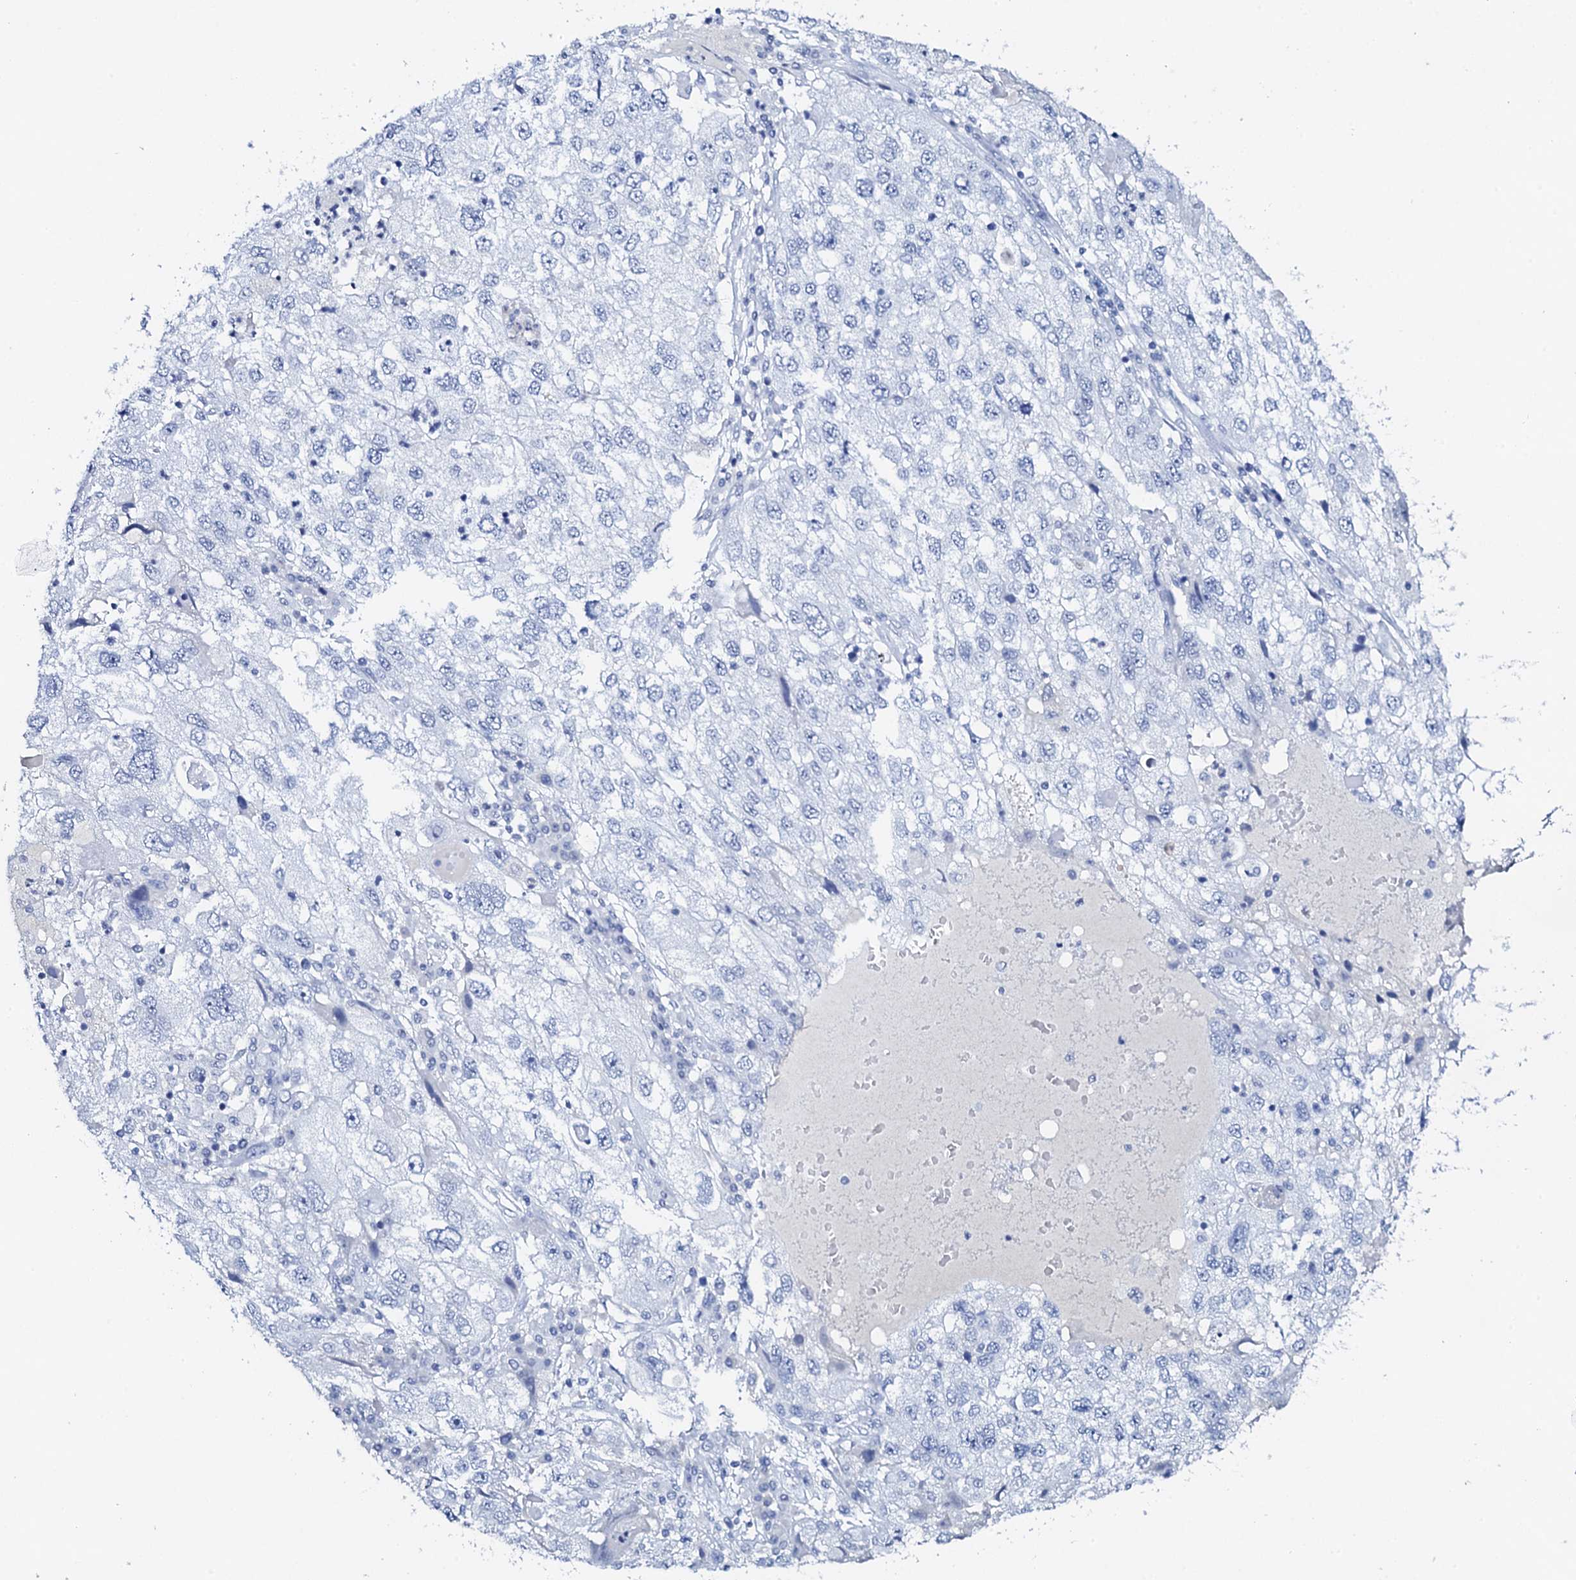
{"staining": {"intensity": "negative", "quantity": "none", "location": "none"}, "tissue": "endometrial cancer", "cell_type": "Tumor cells", "image_type": "cancer", "snomed": [{"axis": "morphology", "description": "Adenocarcinoma, NOS"}, {"axis": "topography", "description": "Endometrium"}], "caption": "Tumor cells show no significant positivity in endometrial cancer. (DAB immunohistochemistry with hematoxylin counter stain).", "gene": "FBXL16", "patient": {"sex": "female", "age": 49}}